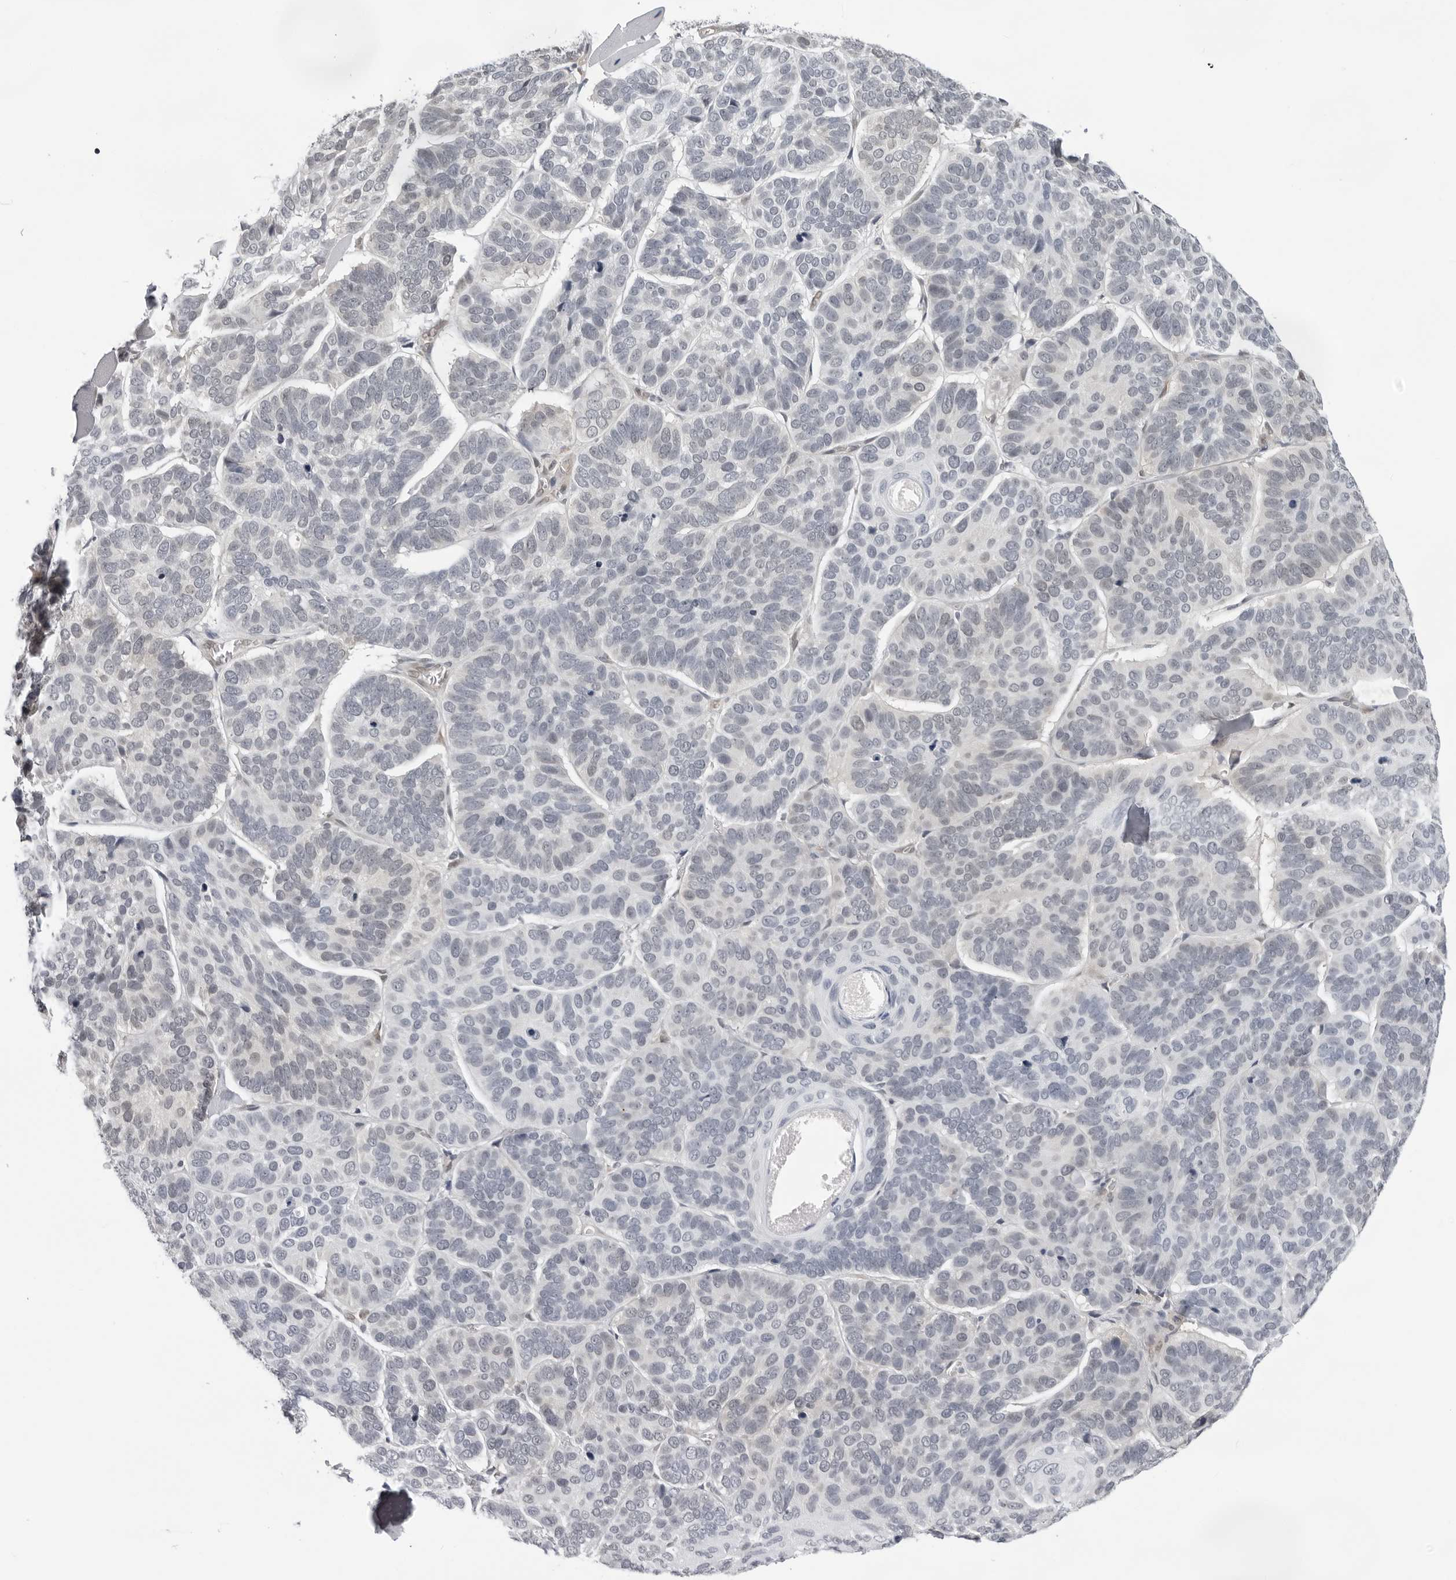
{"staining": {"intensity": "negative", "quantity": "none", "location": "none"}, "tissue": "skin cancer", "cell_type": "Tumor cells", "image_type": "cancer", "snomed": [{"axis": "morphology", "description": "Basal cell carcinoma"}, {"axis": "topography", "description": "Skin"}], "caption": "Immunohistochemistry image of basal cell carcinoma (skin) stained for a protein (brown), which displays no staining in tumor cells.", "gene": "CASP7", "patient": {"sex": "male", "age": 62}}